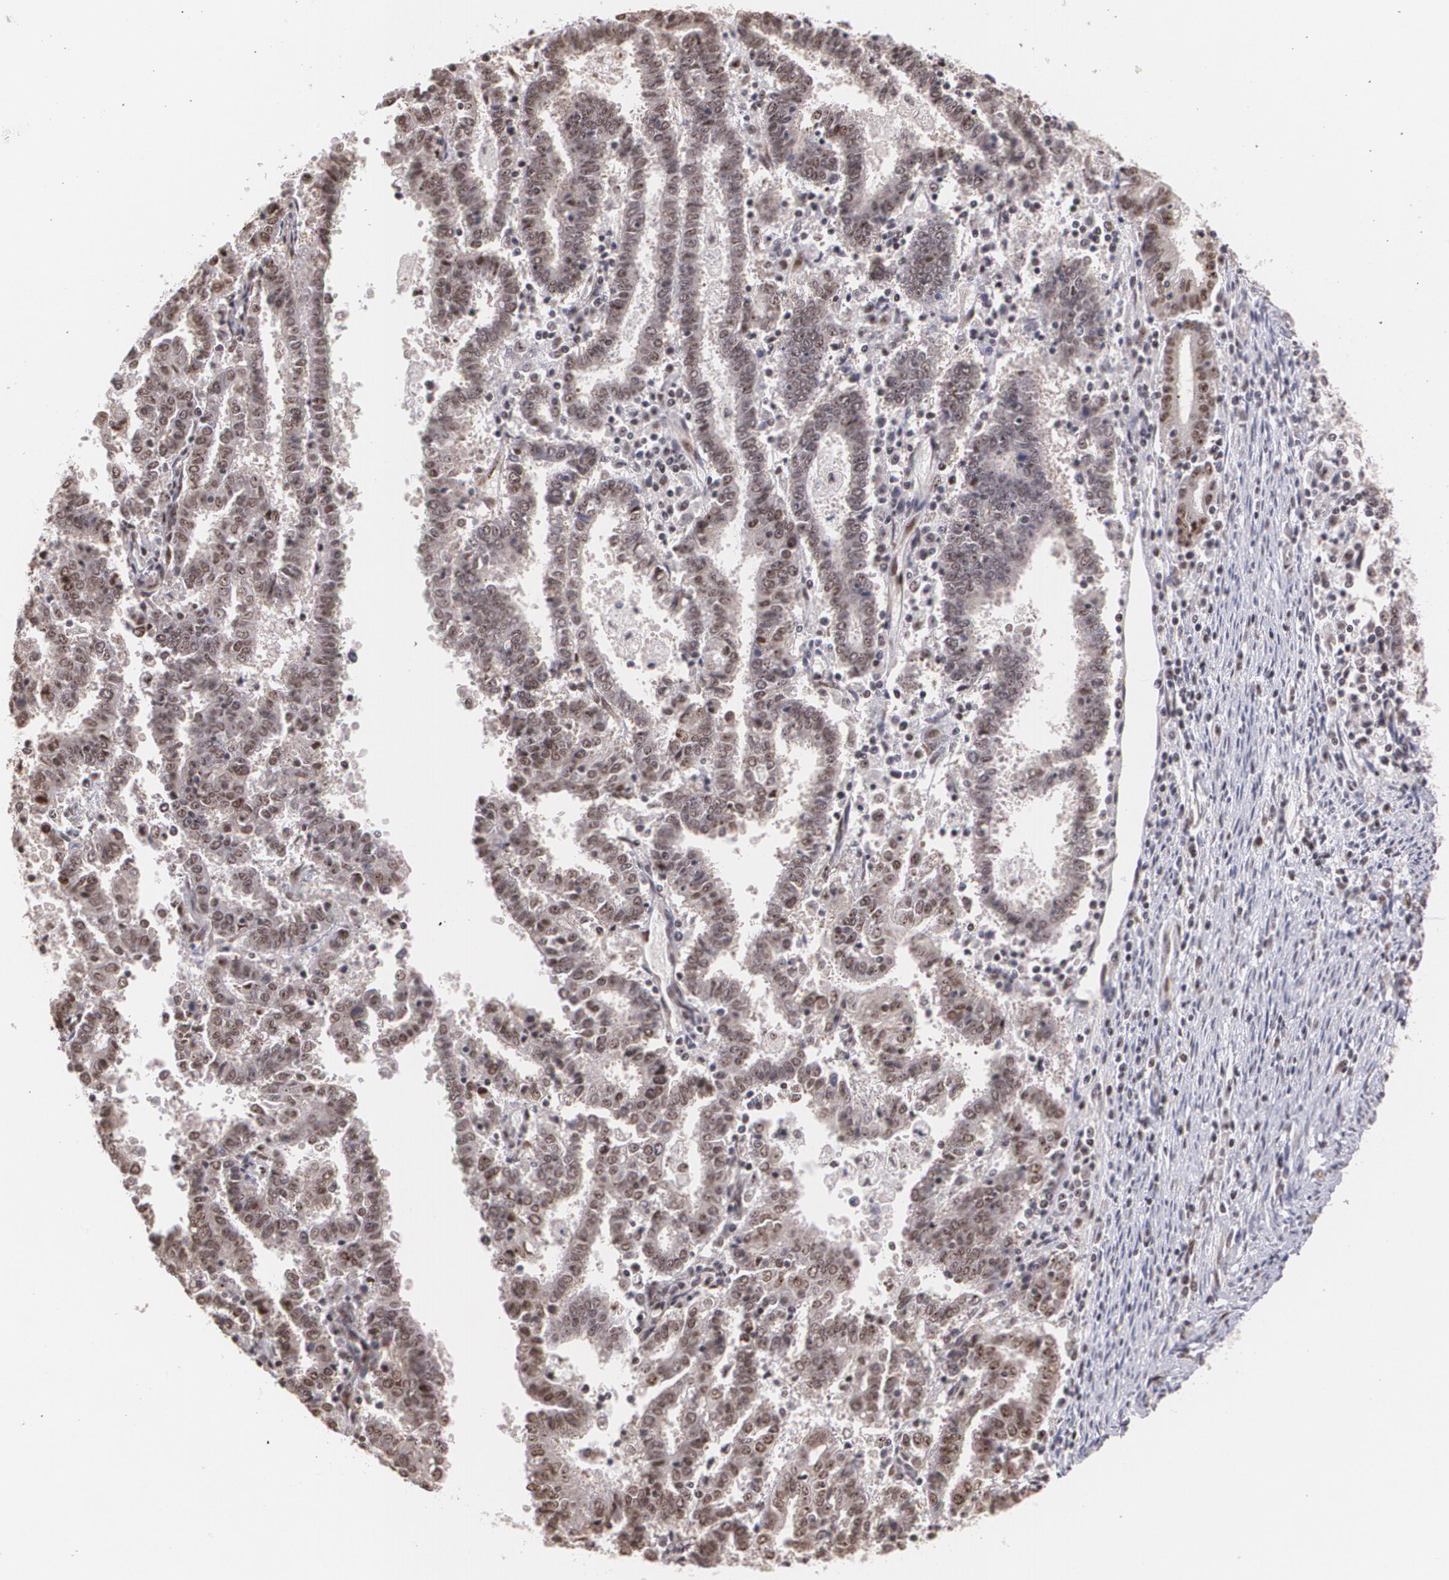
{"staining": {"intensity": "moderate", "quantity": ">75%", "location": "cytoplasmic/membranous,nuclear"}, "tissue": "endometrial cancer", "cell_type": "Tumor cells", "image_type": "cancer", "snomed": [{"axis": "morphology", "description": "Adenocarcinoma, NOS"}, {"axis": "topography", "description": "Uterus"}], "caption": "Immunohistochemical staining of human endometrial adenocarcinoma shows moderate cytoplasmic/membranous and nuclear protein positivity in approximately >75% of tumor cells.", "gene": "C6orf15", "patient": {"sex": "female", "age": 83}}